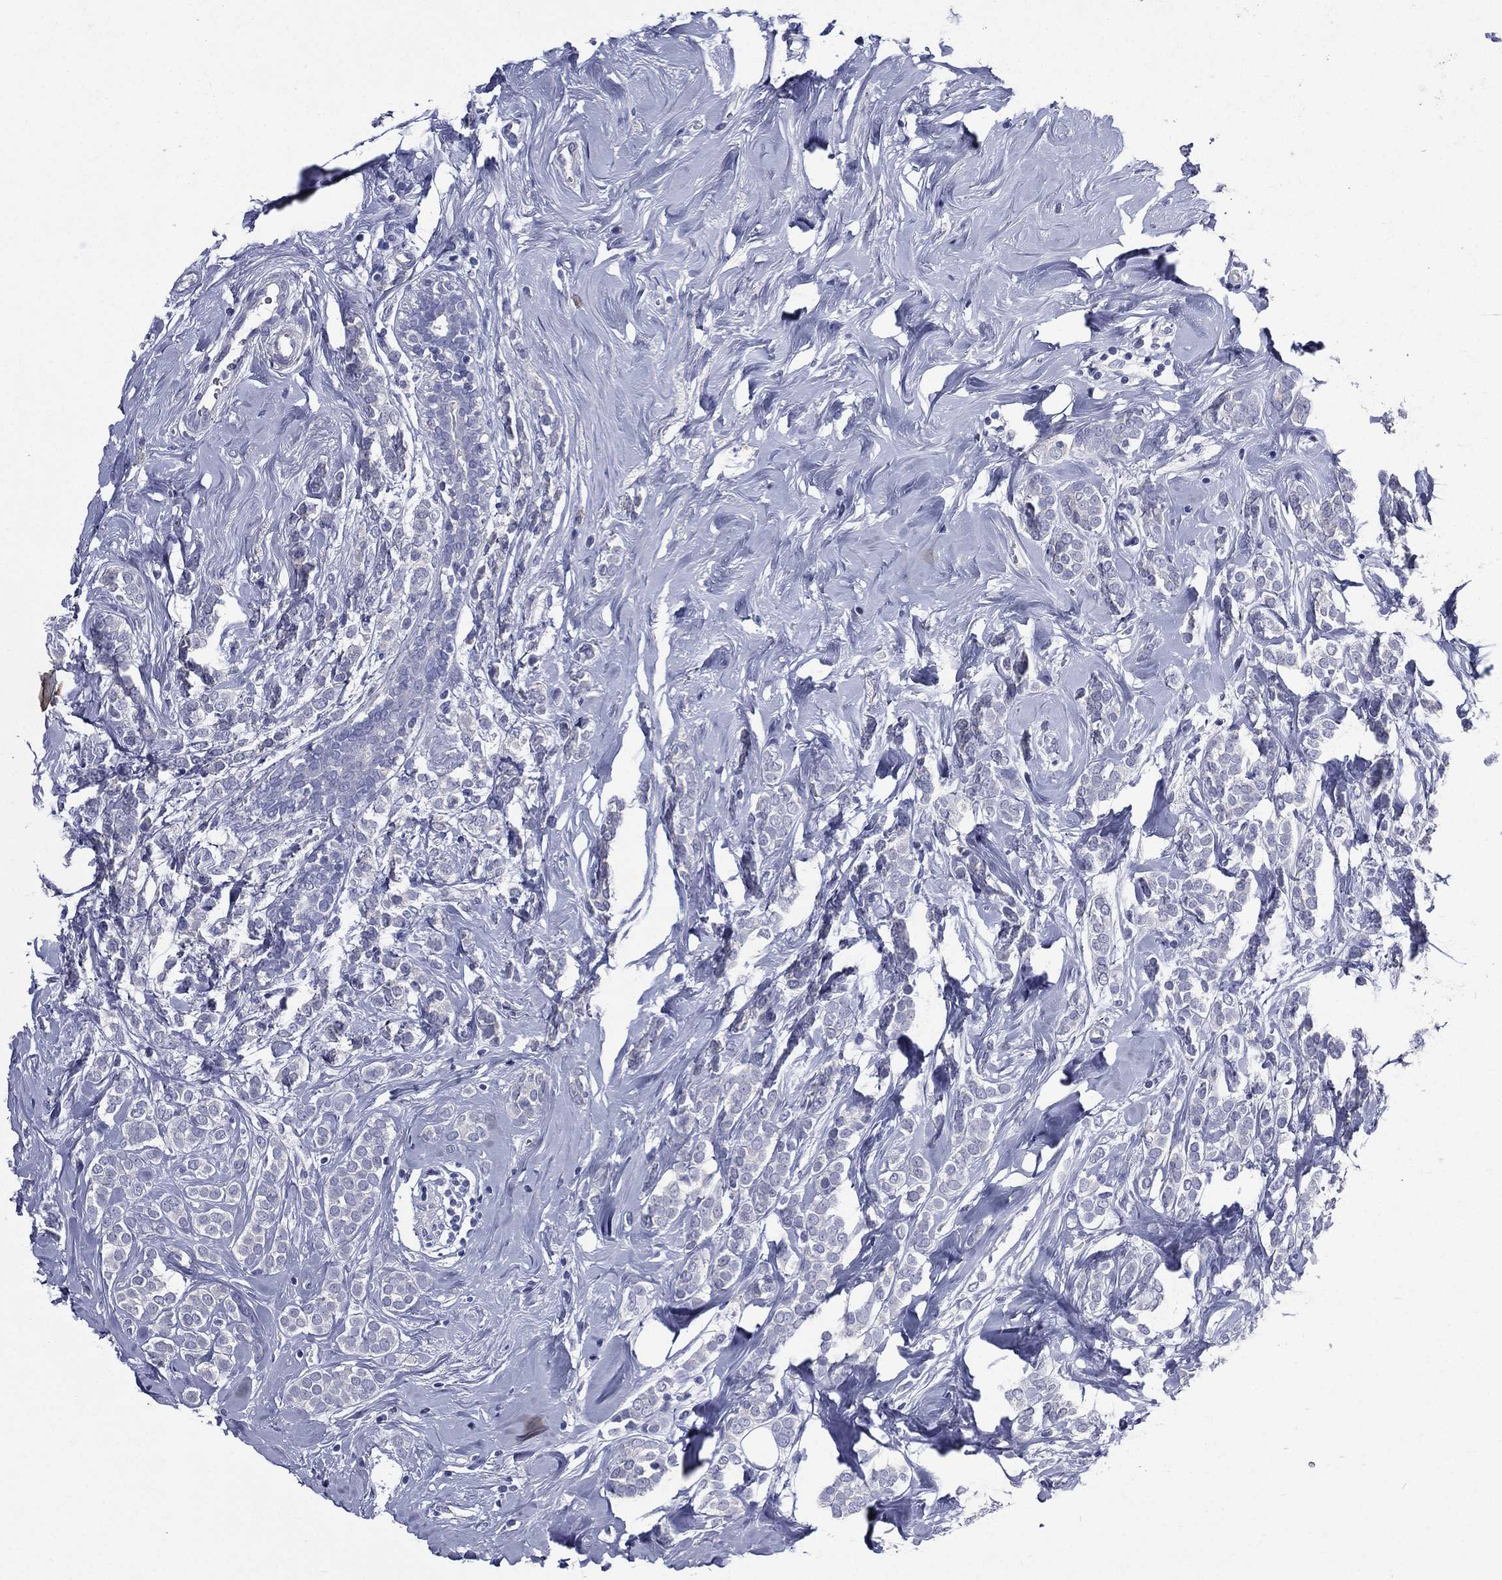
{"staining": {"intensity": "negative", "quantity": "none", "location": "none"}, "tissue": "breast cancer", "cell_type": "Tumor cells", "image_type": "cancer", "snomed": [{"axis": "morphology", "description": "Lobular carcinoma"}, {"axis": "topography", "description": "Breast"}], "caption": "This is an immunohistochemistry histopathology image of breast cancer. There is no staining in tumor cells.", "gene": "TGM1", "patient": {"sex": "female", "age": 49}}